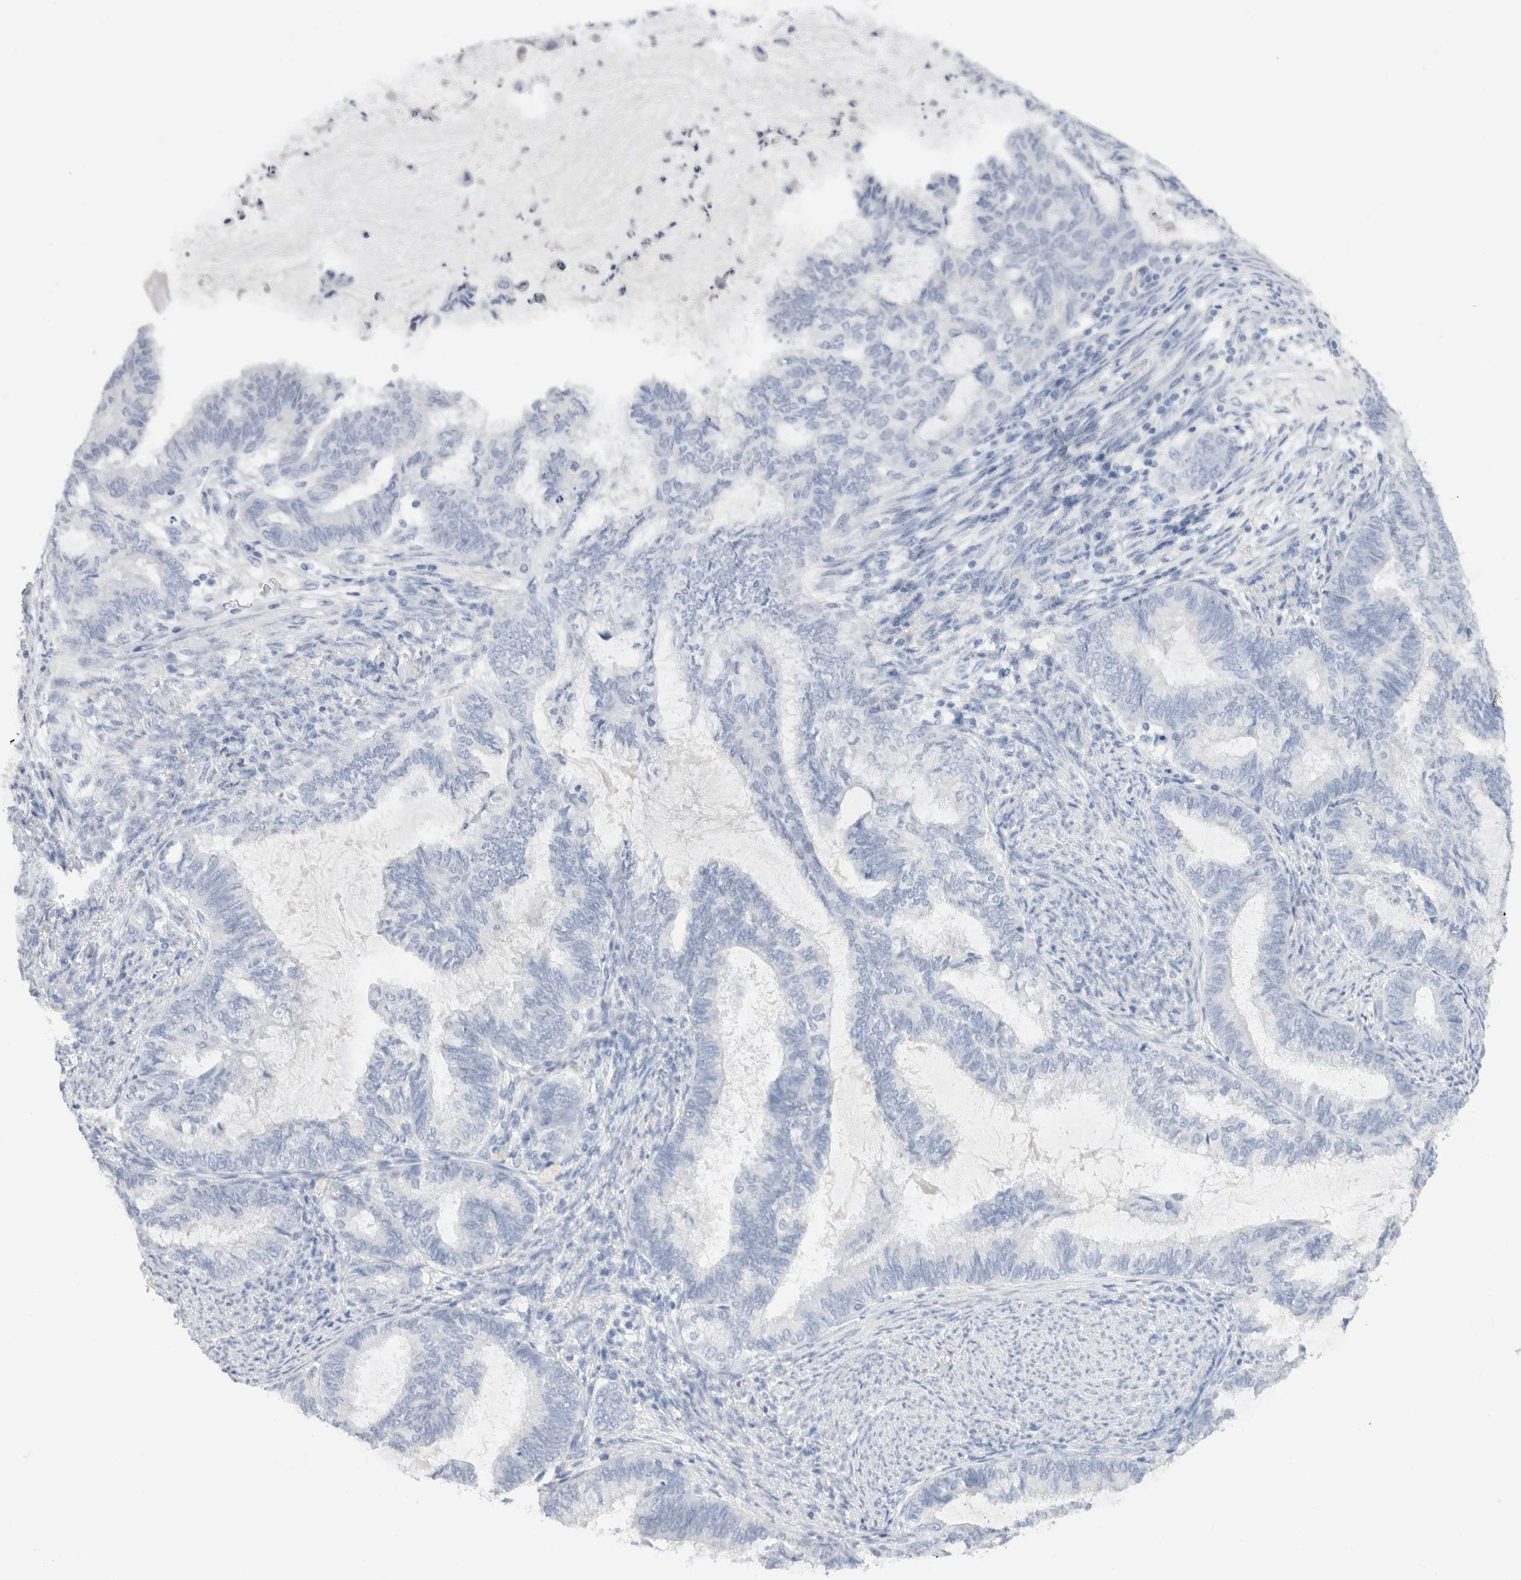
{"staining": {"intensity": "negative", "quantity": "none", "location": "none"}, "tissue": "endometrial cancer", "cell_type": "Tumor cells", "image_type": "cancer", "snomed": [{"axis": "morphology", "description": "Adenocarcinoma, NOS"}, {"axis": "topography", "description": "Endometrium"}], "caption": "A photomicrograph of endometrial cancer (adenocarcinoma) stained for a protein displays no brown staining in tumor cells.", "gene": "C9orf50", "patient": {"sex": "female", "age": 86}}